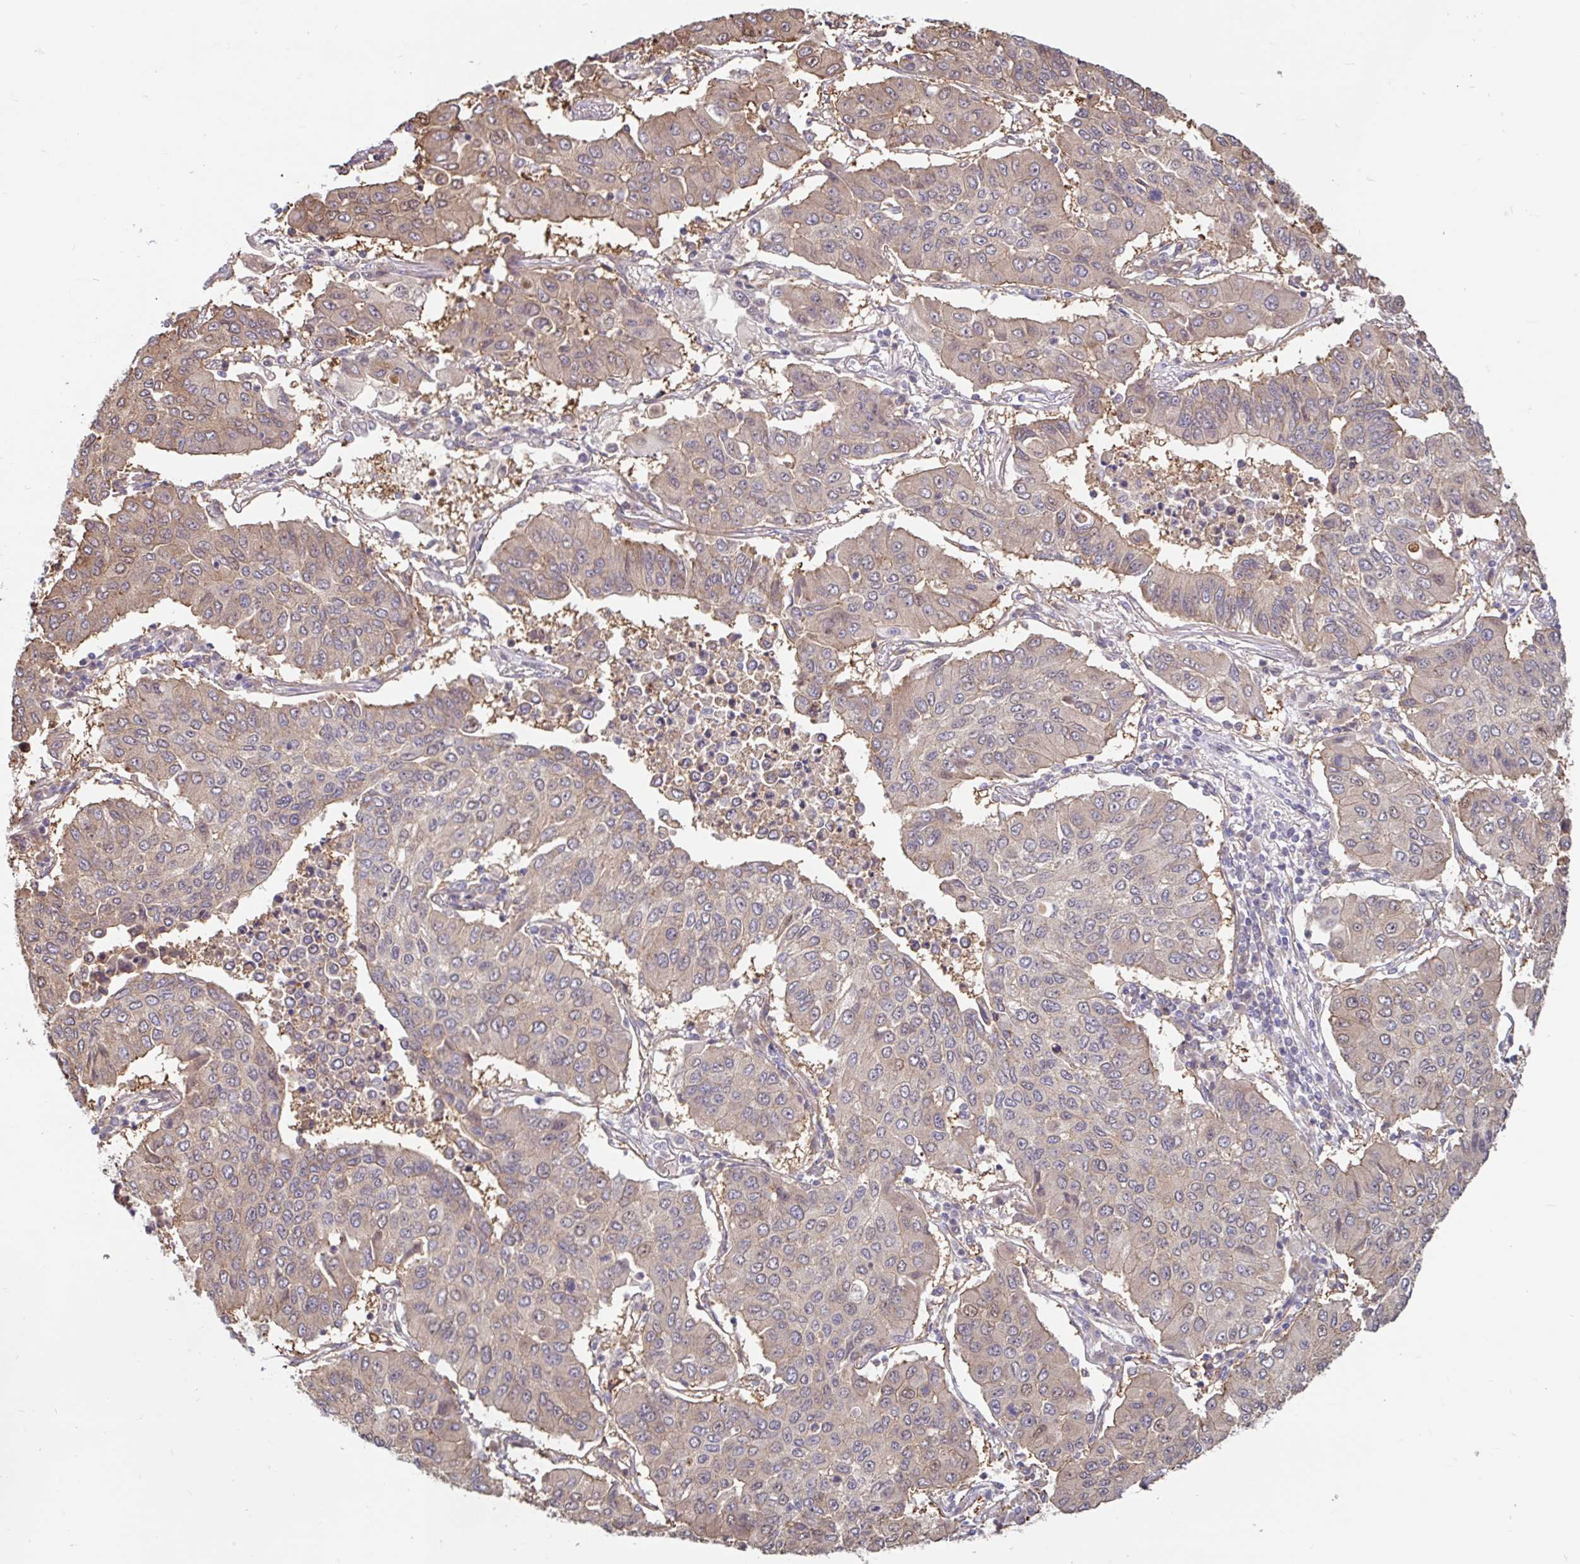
{"staining": {"intensity": "weak", "quantity": "25%-75%", "location": "cytoplasmic/membranous"}, "tissue": "lung cancer", "cell_type": "Tumor cells", "image_type": "cancer", "snomed": [{"axis": "morphology", "description": "Squamous cell carcinoma, NOS"}, {"axis": "topography", "description": "Lung"}], "caption": "A photomicrograph of lung cancer stained for a protein exhibits weak cytoplasmic/membranous brown staining in tumor cells. (brown staining indicates protein expression, while blue staining denotes nuclei).", "gene": "STYXL1", "patient": {"sex": "male", "age": 74}}